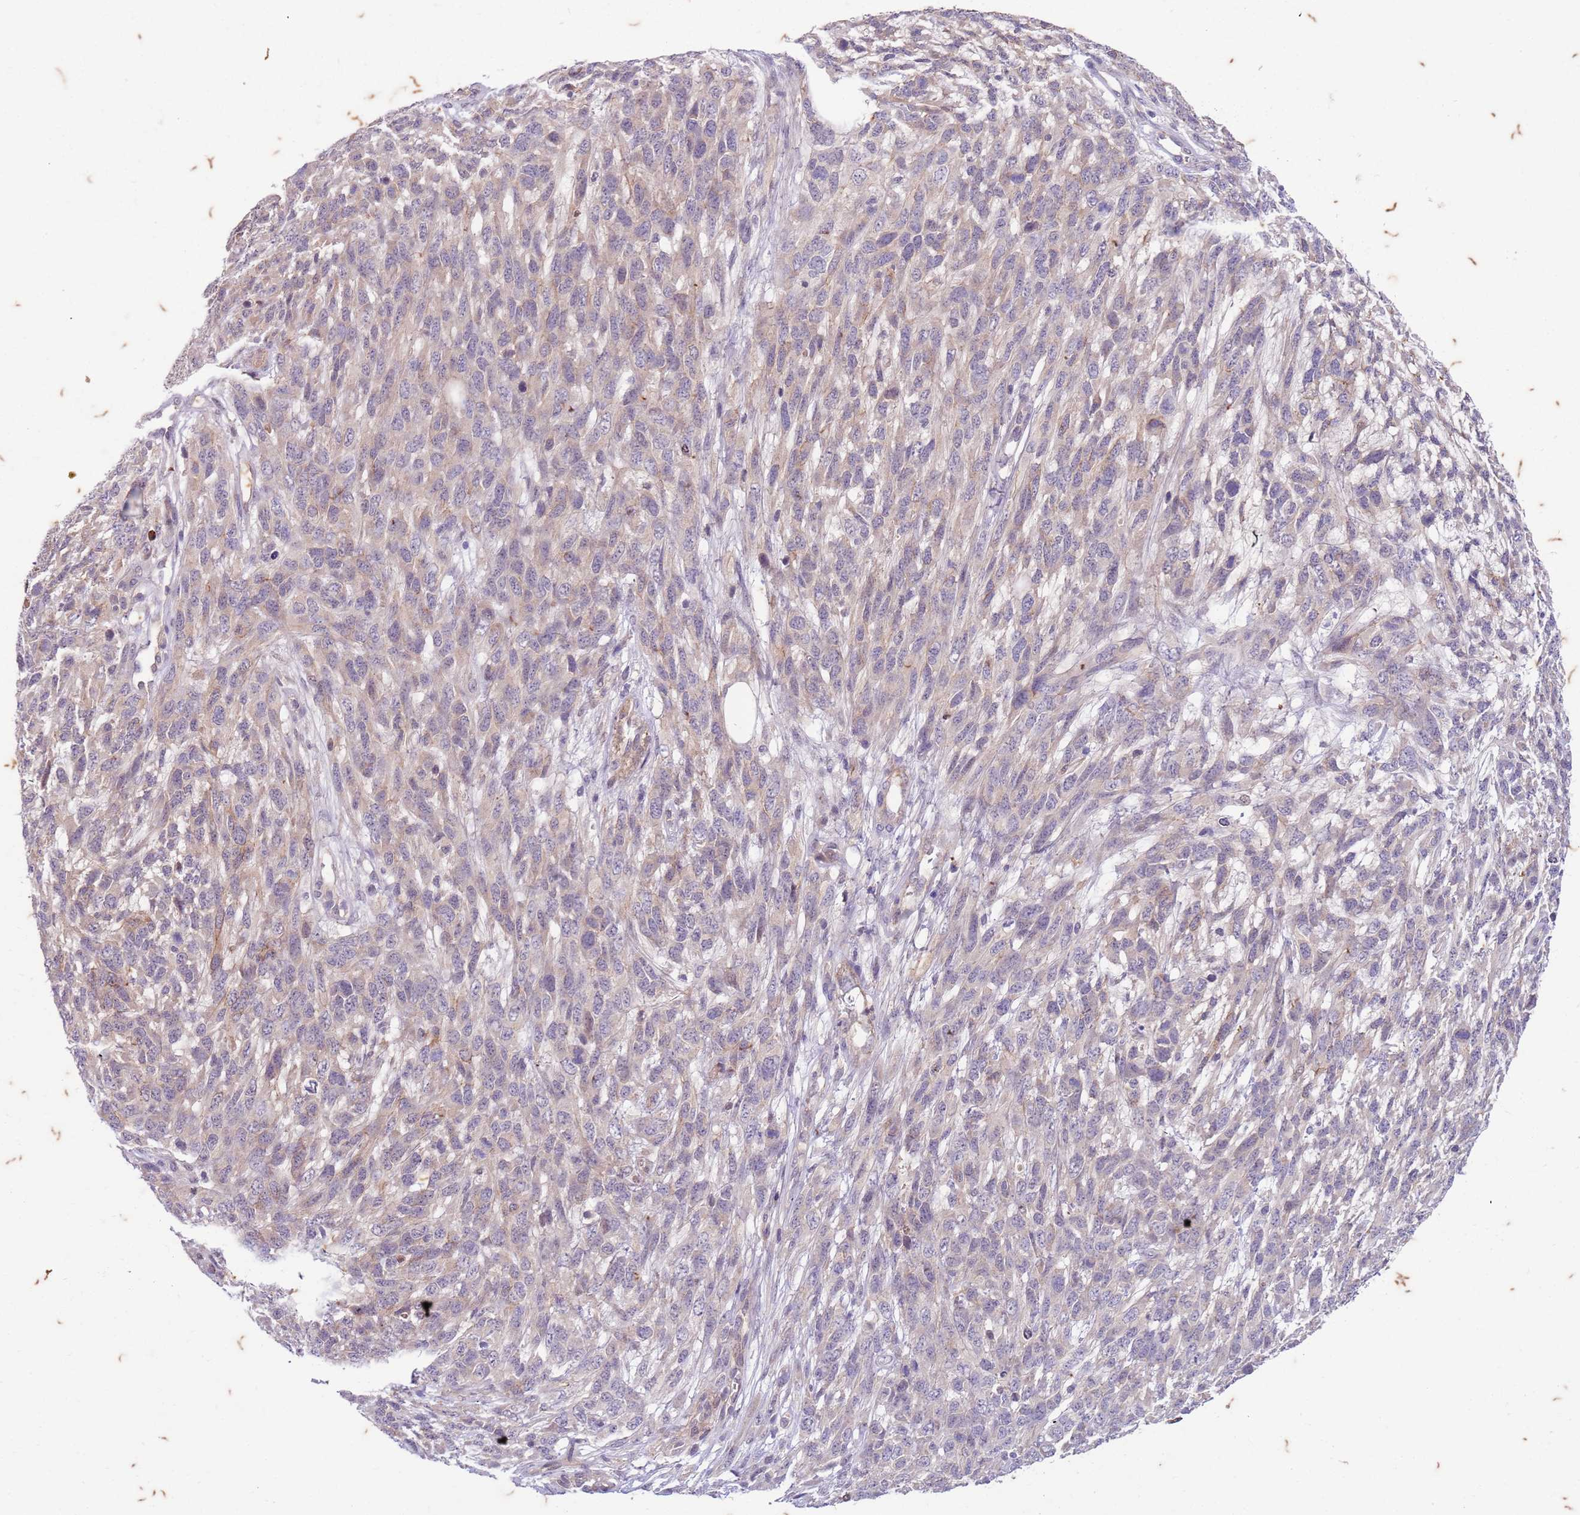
{"staining": {"intensity": "negative", "quantity": "none", "location": "none"}, "tissue": "melanoma", "cell_type": "Tumor cells", "image_type": "cancer", "snomed": [{"axis": "morphology", "description": "Normal morphology"}, {"axis": "morphology", "description": "Malignant melanoma, NOS"}, {"axis": "topography", "description": "Skin"}], "caption": "Human melanoma stained for a protein using IHC displays no expression in tumor cells.", "gene": "RAPGEF3", "patient": {"sex": "female", "age": 72}}